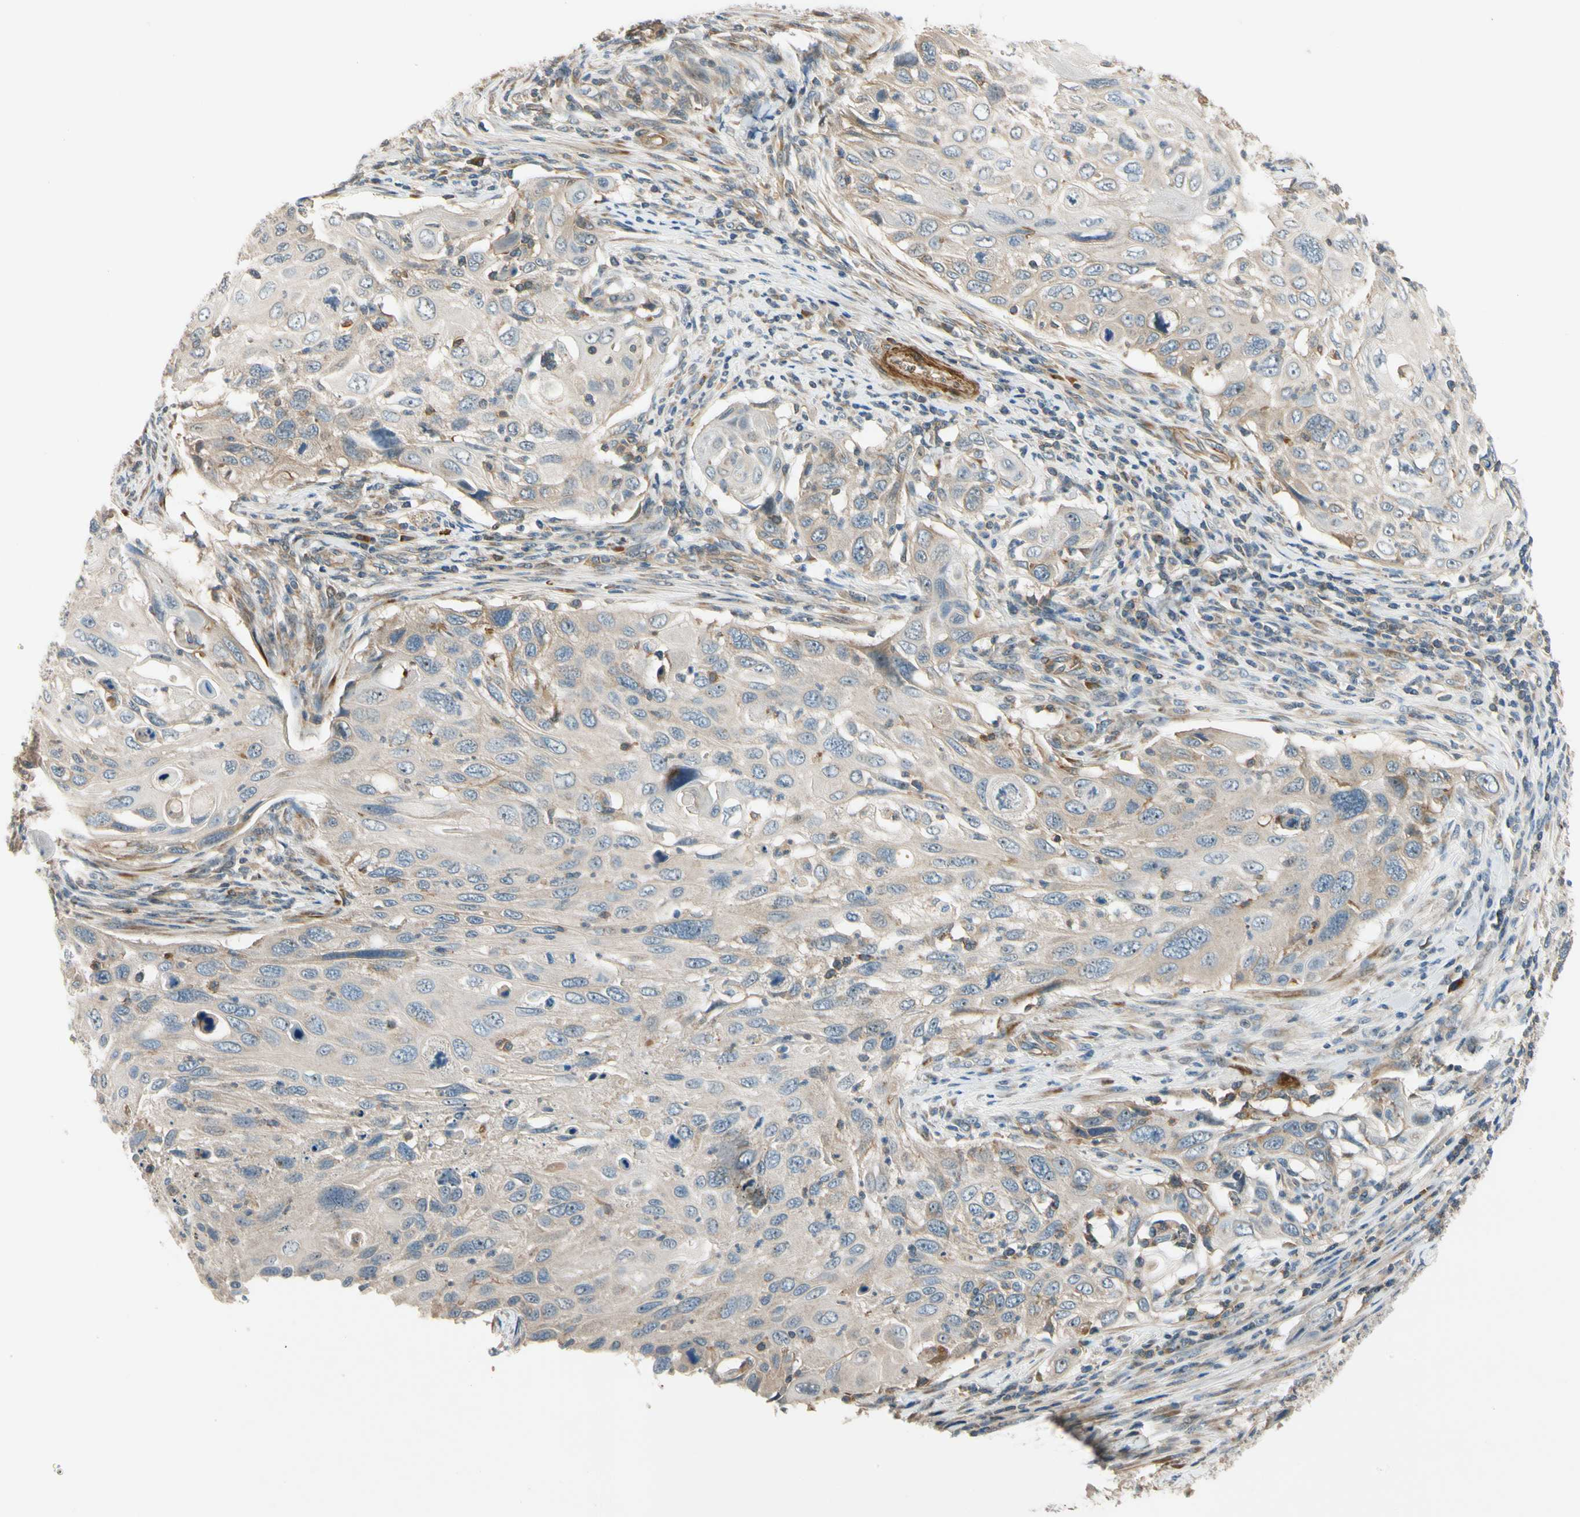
{"staining": {"intensity": "weak", "quantity": "<25%", "location": "cytoplasmic/membranous"}, "tissue": "cervical cancer", "cell_type": "Tumor cells", "image_type": "cancer", "snomed": [{"axis": "morphology", "description": "Squamous cell carcinoma, NOS"}, {"axis": "topography", "description": "Cervix"}], "caption": "The photomicrograph exhibits no staining of tumor cells in squamous cell carcinoma (cervical).", "gene": "MST1R", "patient": {"sex": "female", "age": 70}}